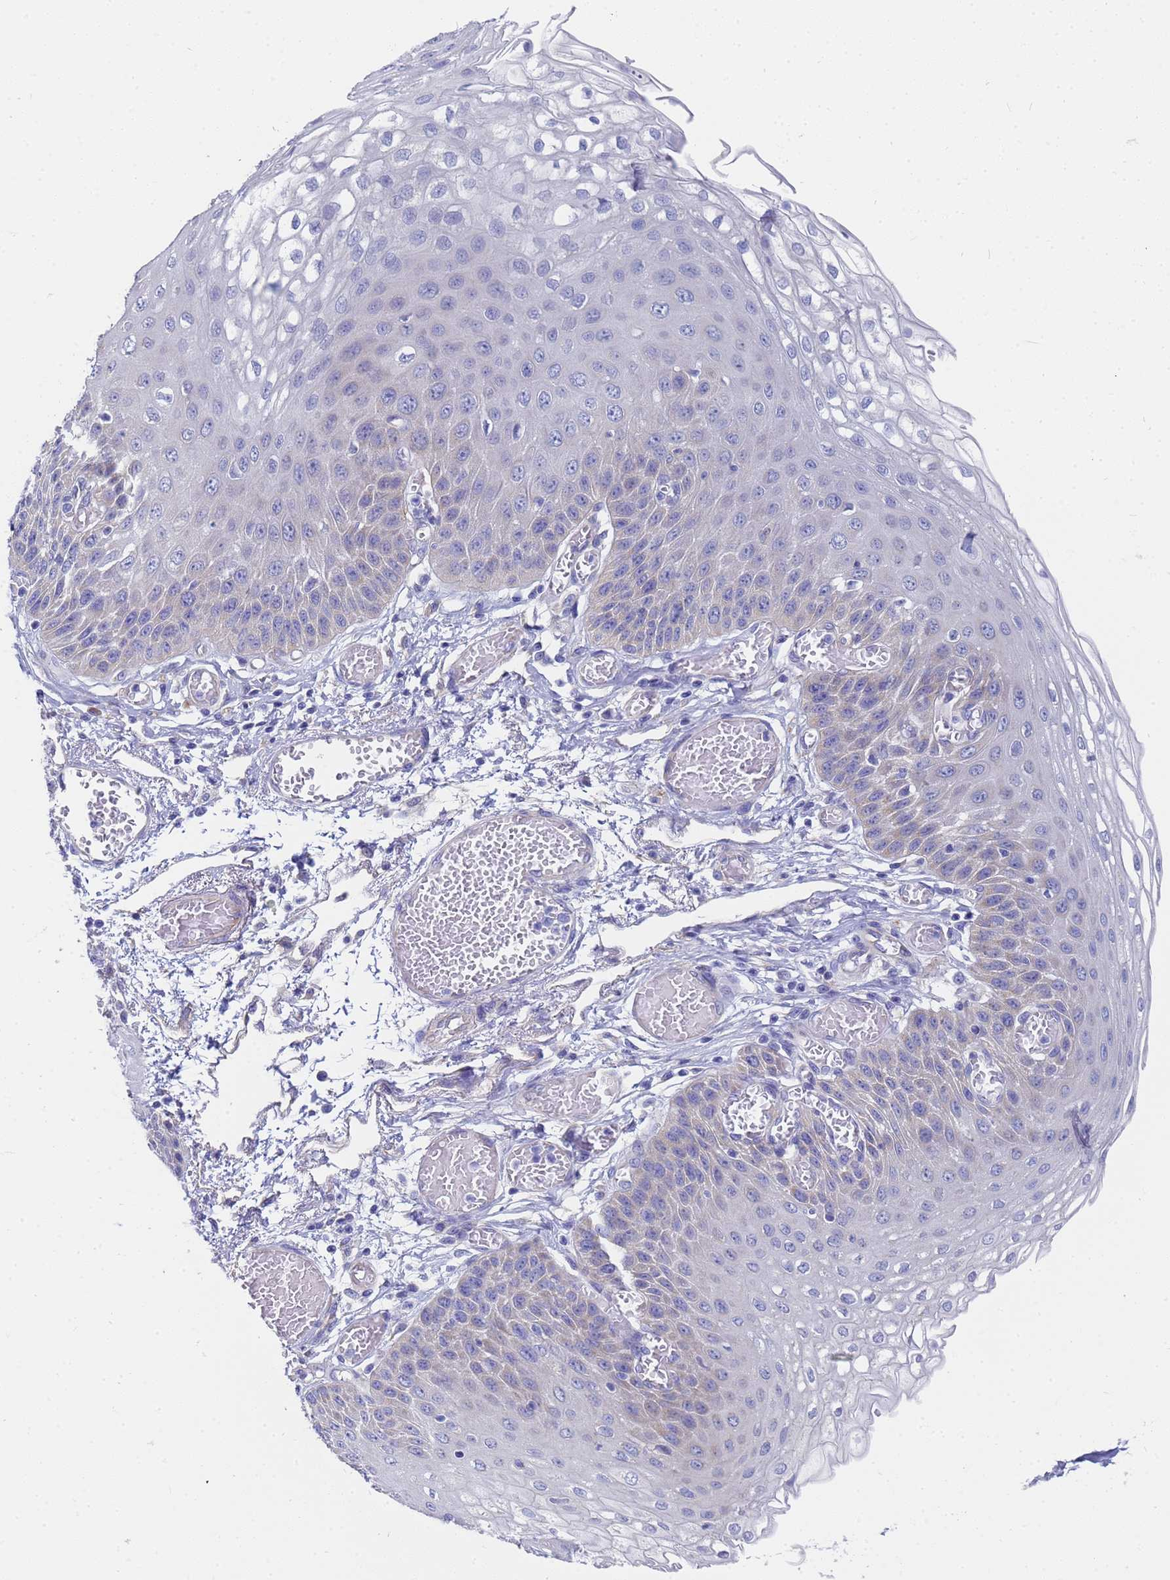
{"staining": {"intensity": "negative", "quantity": "none", "location": "none"}, "tissue": "esophagus", "cell_type": "Squamous epithelial cells", "image_type": "normal", "snomed": [{"axis": "morphology", "description": "Normal tissue, NOS"}, {"axis": "topography", "description": "Esophagus"}], "caption": "Immunohistochemistry (IHC) histopathology image of unremarkable human esophagus stained for a protein (brown), which exhibits no expression in squamous epithelial cells.", "gene": "TM4SF4", "patient": {"sex": "male", "age": 81}}